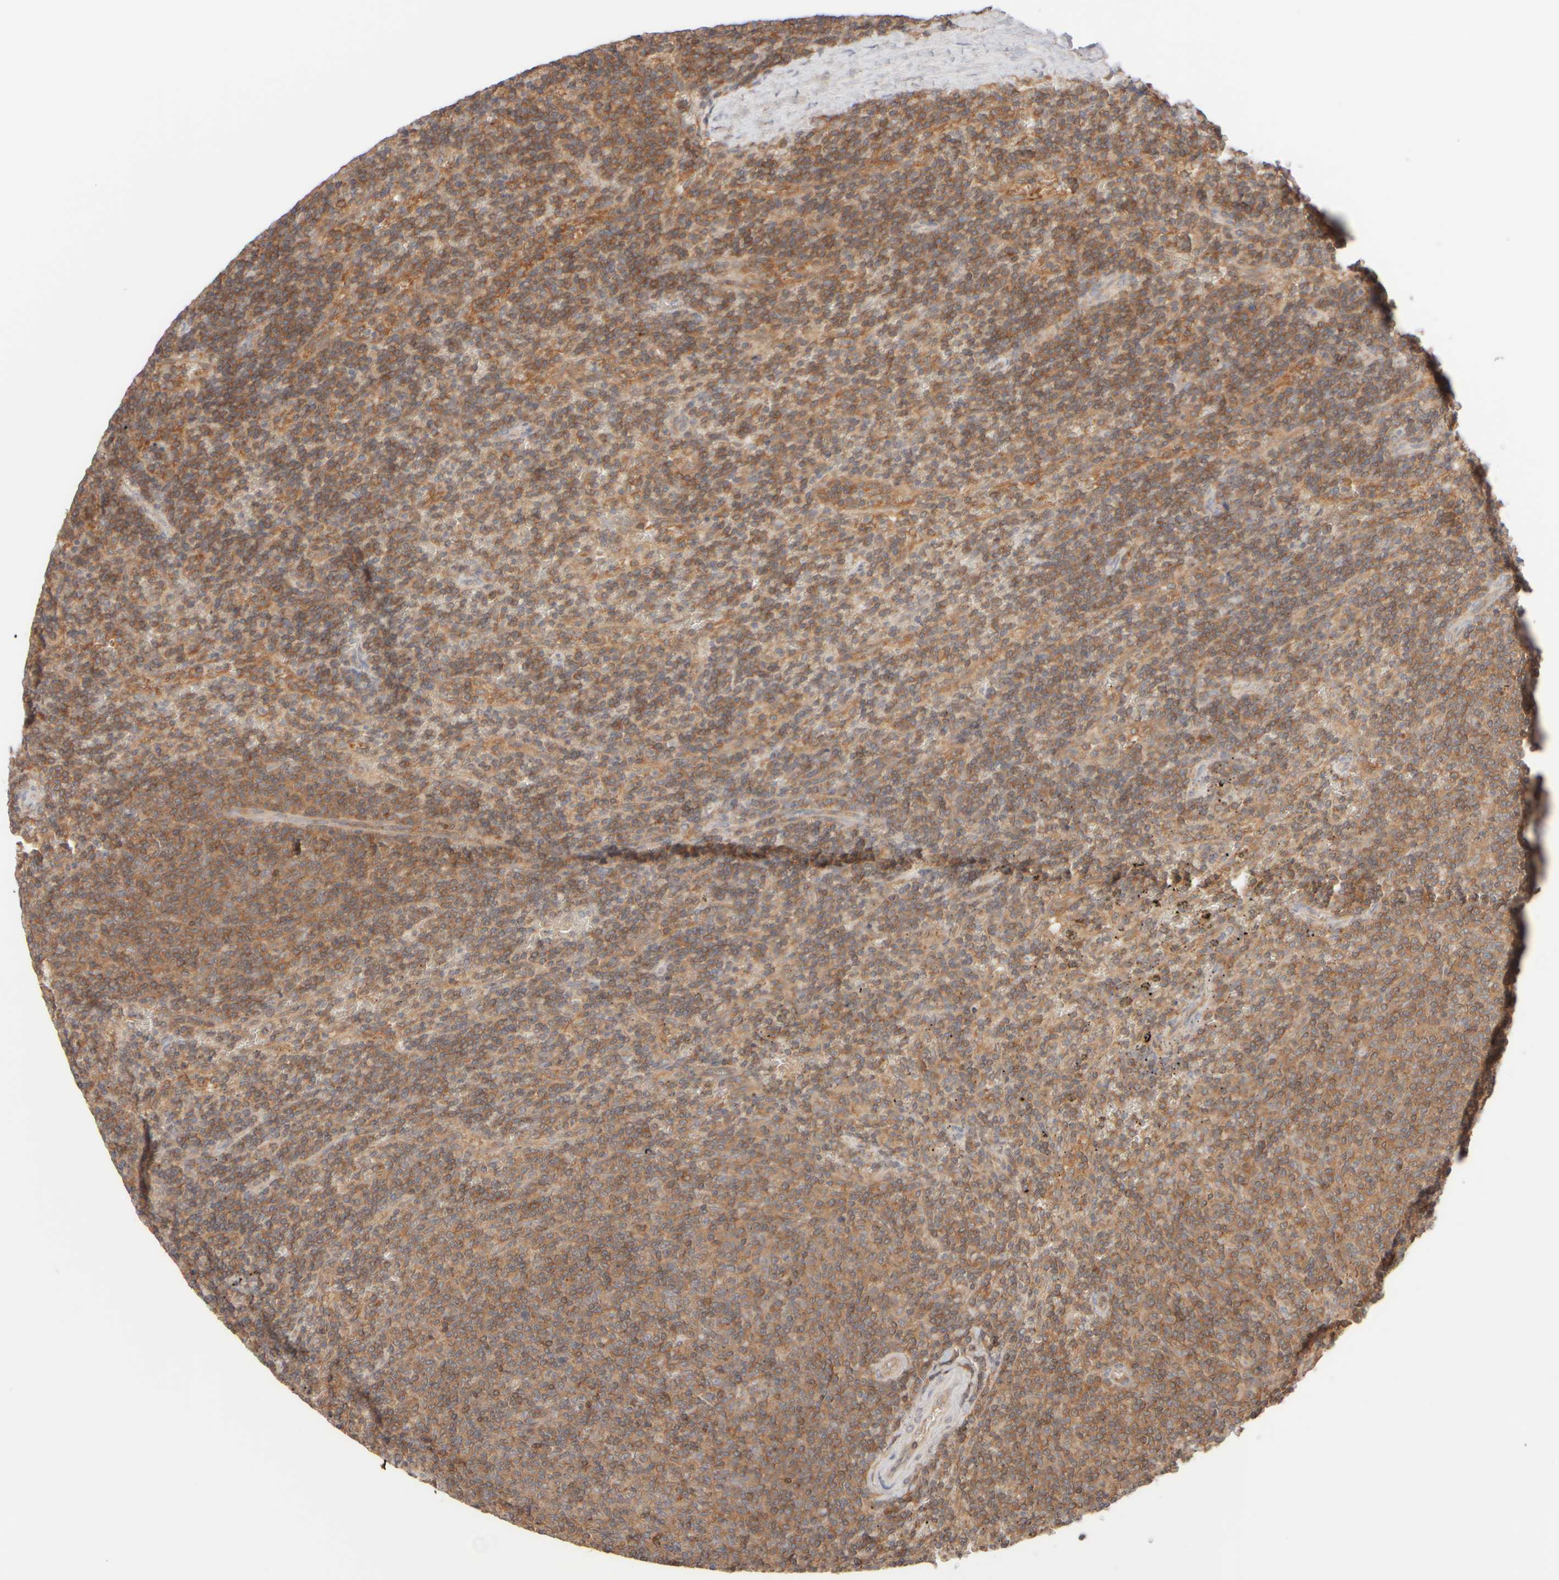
{"staining": {"intensity": "moderate", "quantity": ">75%", "location": "cytoplasmic/membranous"}, "tissue": "lymphoma", "cell_type": "Tumor cells", "image_type": "cancer", "snomed": [{"axis": "morphology", "description": "Malignant lymphoma, non-Hodgkin's type, Low grade"}, {"axis": "topography", "description": "Spleen"}], "caption": "Immunohistochemistry histopathology image of neoplastic tissue: lymphoma stained using immunohistochemistry (IHC) reveals medium levels of moderate protein expression localized specifically in the cytoplasmic/membranous of tumor cells, appearing as a cytoplasmic/membranous brown color.", "gene": "RABEP1", "patient": {"sex": "female", "age": 50}}